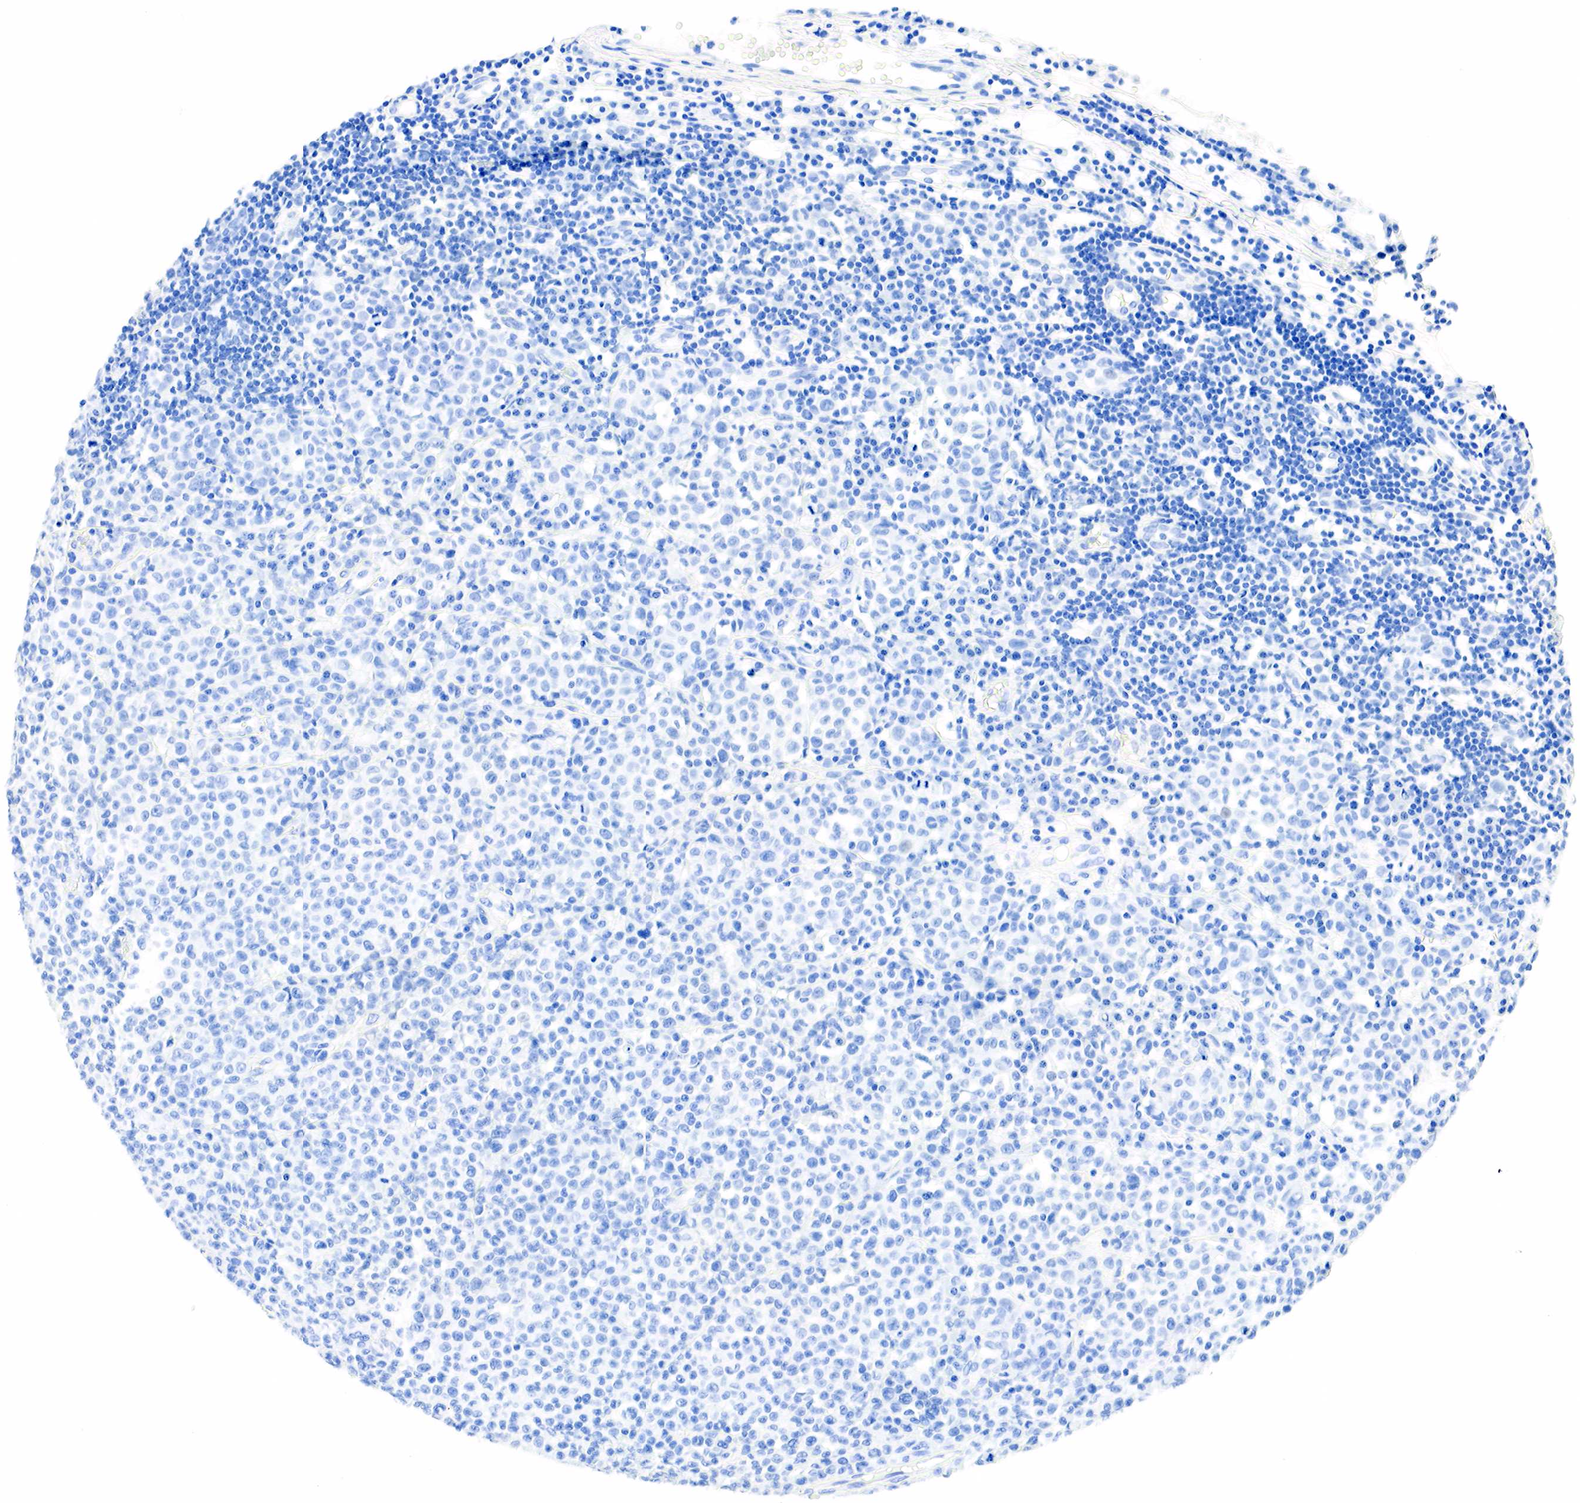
{"staining": {"intensity": "negative", "quantity": "none", "location": "none"}, "tissue": "melanoma", "cell_type": "Tumor cells", "image_type": "cancer", "snomed": [{"axis": "morphology", "description": "Malignant melanoma, Metastatic site"}, {"axis": "topography", "description": "Skin"}], "caption": "Immunohistochemistry image of melanoma stained for a protein (brown), which exhibits no positivity in tumor cells. The staining is performed using DAB brown chromogen with nuclei counter-stained in using hematoxylin.", "gene": "PTH", "patient": {"sex": "male", "age": 32}}